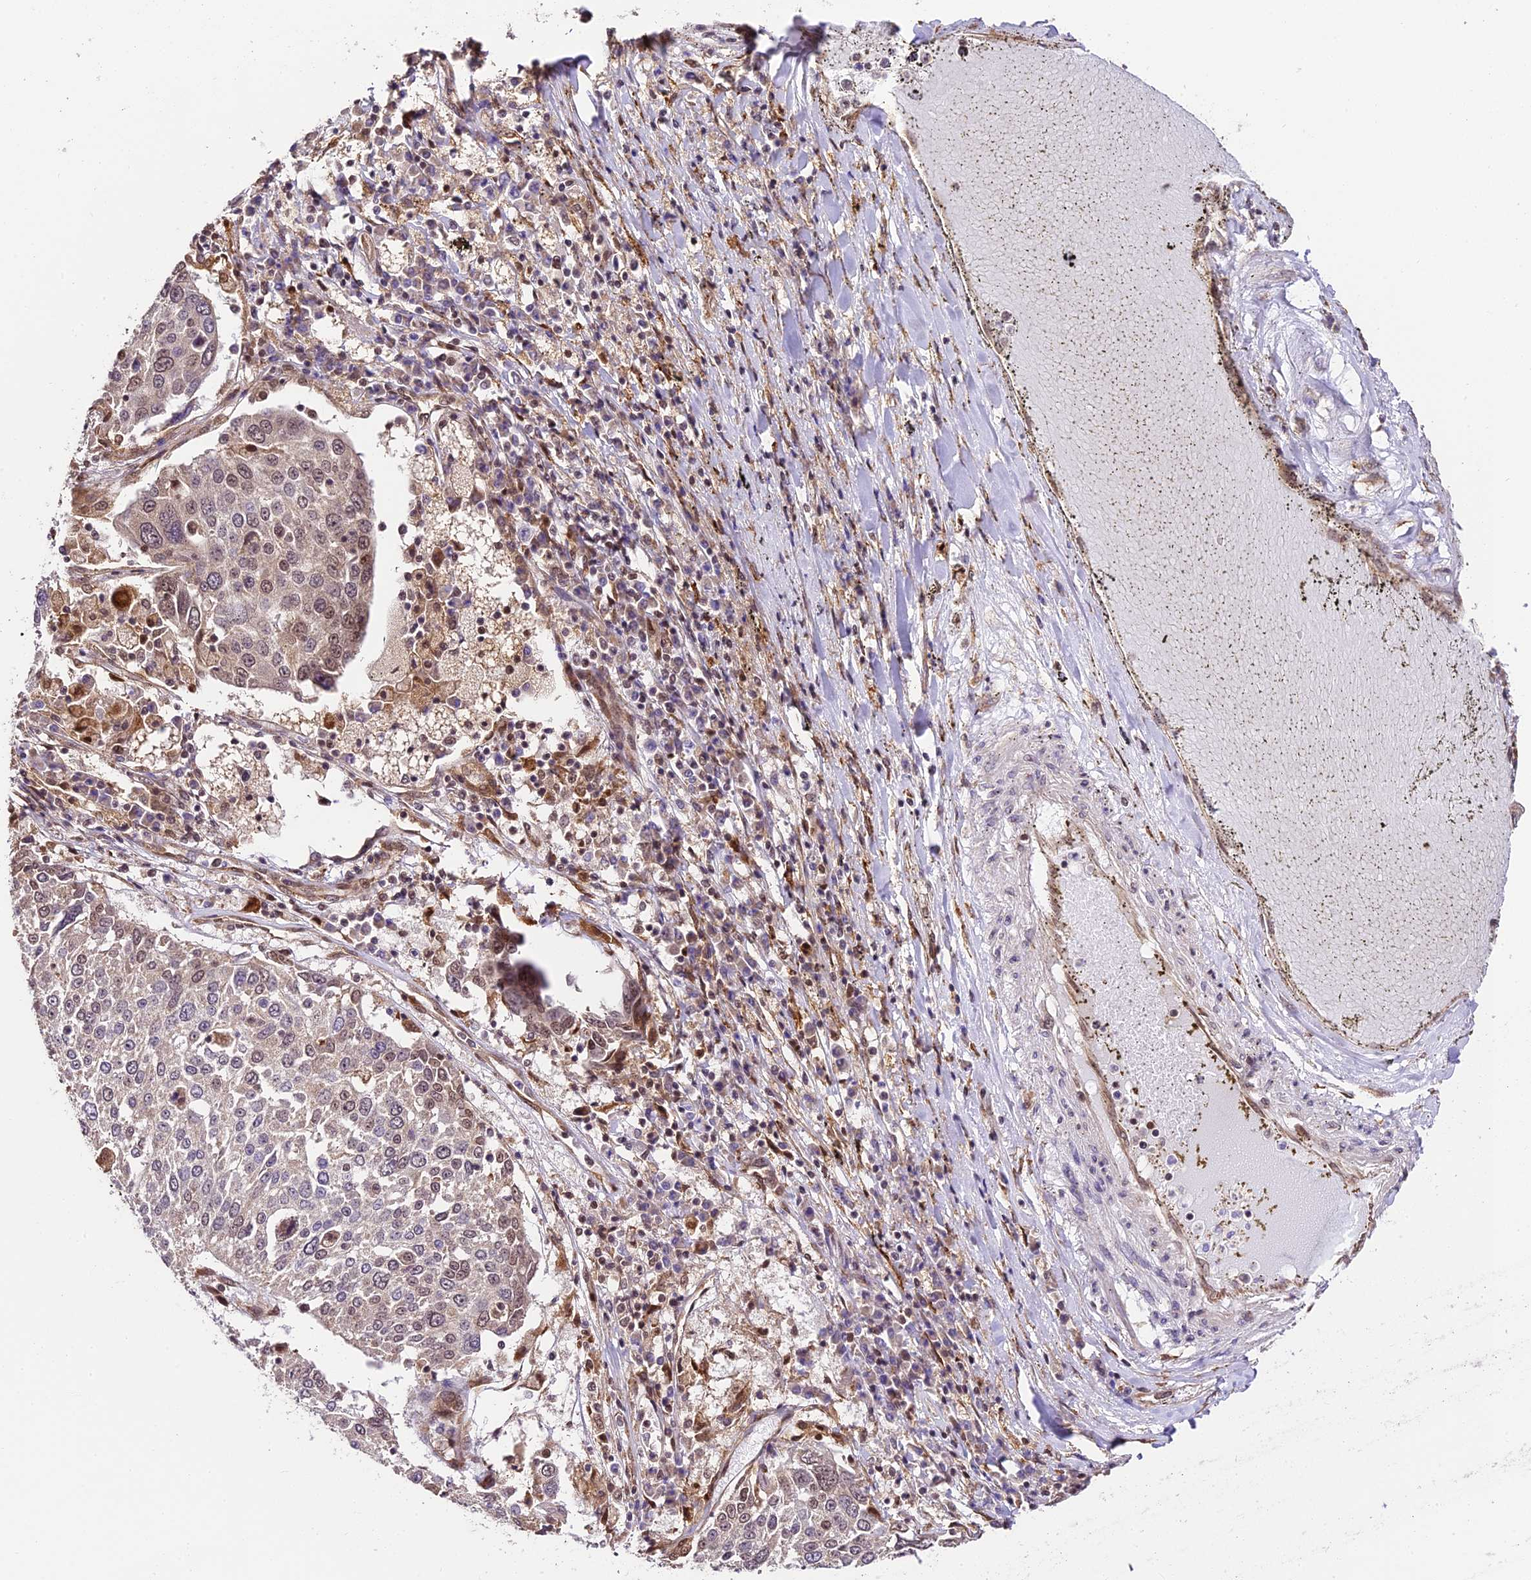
{"staining": {"intensity": "weak", "quantity": "<25%", "location": "nuclear"}, "tissue": "lung cancer", "cell_type": "Tumor cells", "image_type": "cancer", "snomed": [{"axis": "morphology", "description": "Squamous cell carcinoma, NOS"}, {"axis": "topography", "description": "Lung"}], "caption": "Immunohistochemistry of lung cancer exhibits no expression in tumor cells.", "gene": "TRIM22", "patient": {"sex": "male", "age": 65}}